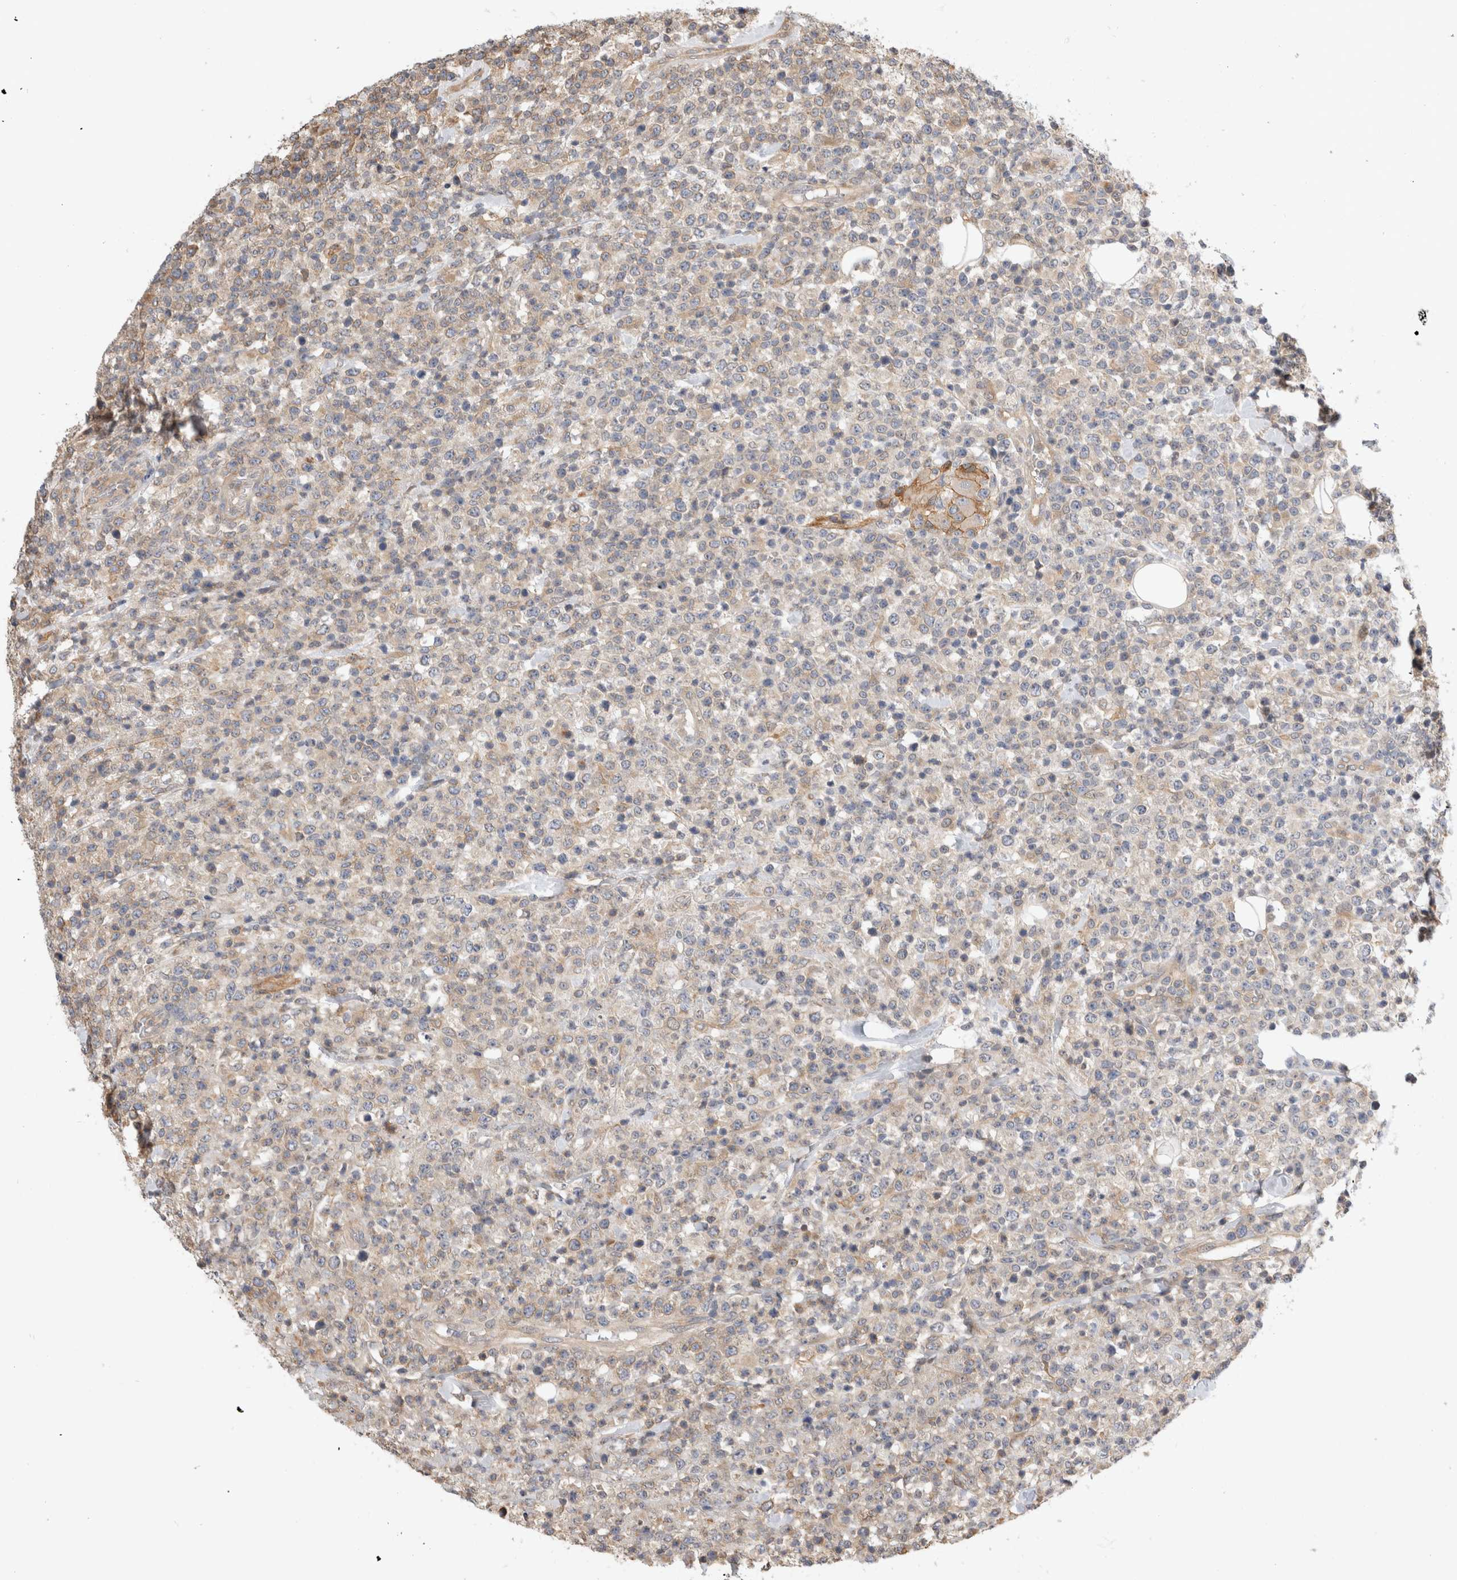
{"staining": {"intensity": "weak", "quantity": "<25%", "location": "cytoplasmic/membranous"}, "tissue": "lymphoma", "cell_type": "Tumor cells", "image_type": "cancer", "snomed": [{"axis": "morphology", "description": "Malignant lymphoma, non-Hodgkin's type, High grade"}, {"axis": "topography", "description": "Colon"}], "caption": "Immunohistochemical staining of lymphoma shows no significant staining in tumor cells. The staining is performed using DAB (3,3'-diaminobenzidine) brown chromogen with nuclei counter-stained in using hematoxylin.", "gene": "PGM1", "patient": {"sex": "female", "age": 53}}